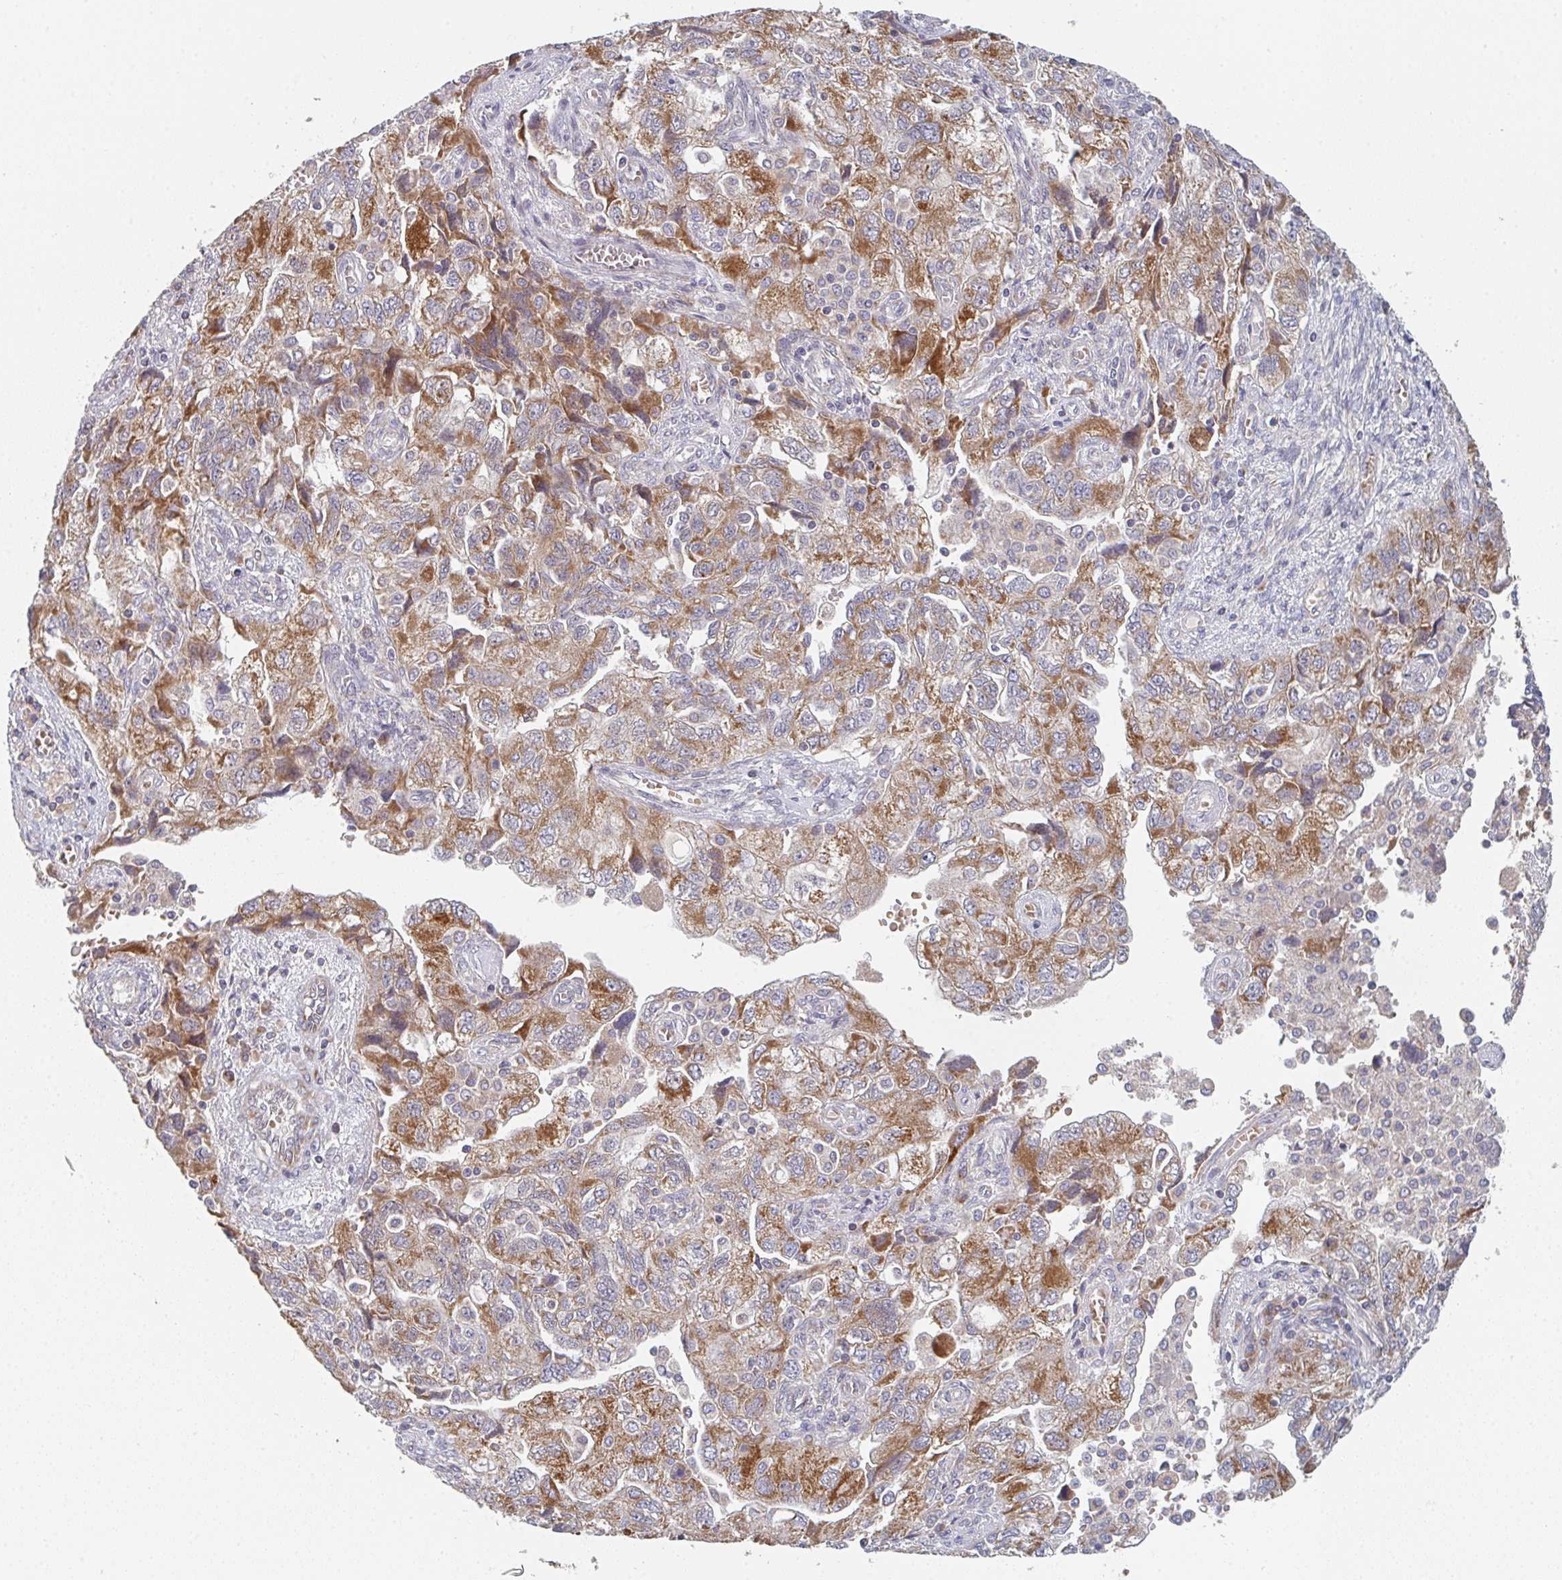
{"staining": {"intensity": "moderate", "quantity": ">75%", "location": "cytoplasmic/membranous"}, "tissue": "ovarian cancer", "cell_type": "Tumor cells", "image_type": "cancer", "snomed": [{"axis": "morphology", "description": "Carcinoma, NOS"}, {"axis": "morphology", "description": "Cystadenocarcinoma, serous, NOS"}, {"axis": "topography", "description": "Ovary"}], "caption": "A brown stain highlights moderate cytoplasmic/membranous expression of a protein in human ovarian serous cystadenocarcinoma tumor cells. The protein of interest is shown in brown color, while the nuclei are stained blue.", "gene": "ELOVL1", "patient": {"sex": "female", "age": 69}}